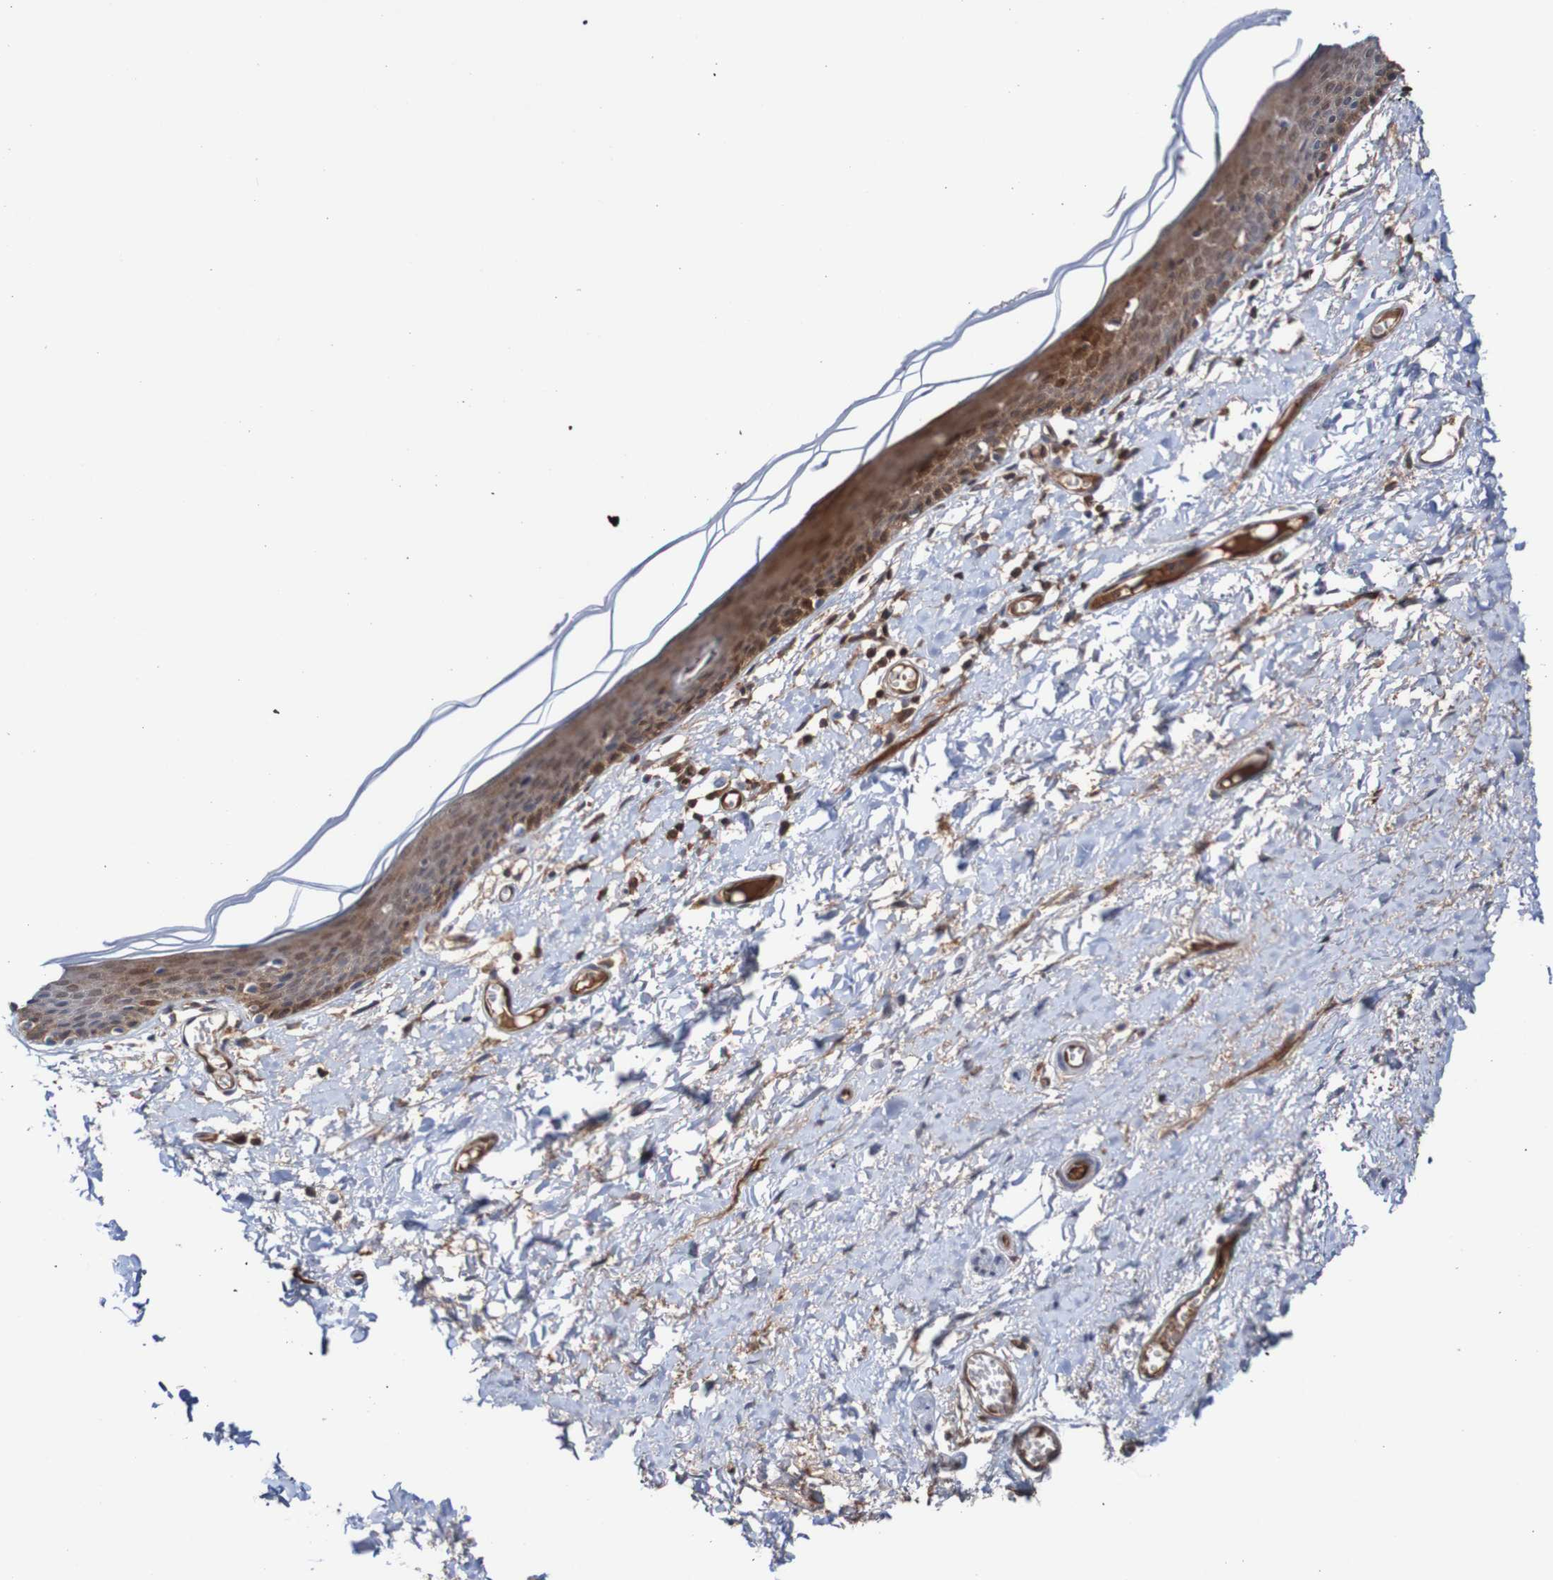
{"staining": {"intensity": "moderate", "quantity": ">75%", "location": "cytoplasmic/membranous"}, "tissue": "skin", "cell_type": "Epidermal cells", "image_type": "normal", "snomed": [{"axis": "morphology", "description": "Normal tissue, NOS"}, {"axis": "topography", "description": "Vulva"}], "caption": "Skin stained with DAB immunohistochemistry exhibits medium levels of moderate cytoplasmic/membranous positivity in about >75% of epidermal cells.", "gene": "RIGI", "patient": {"sex": "female", "age": 54}}